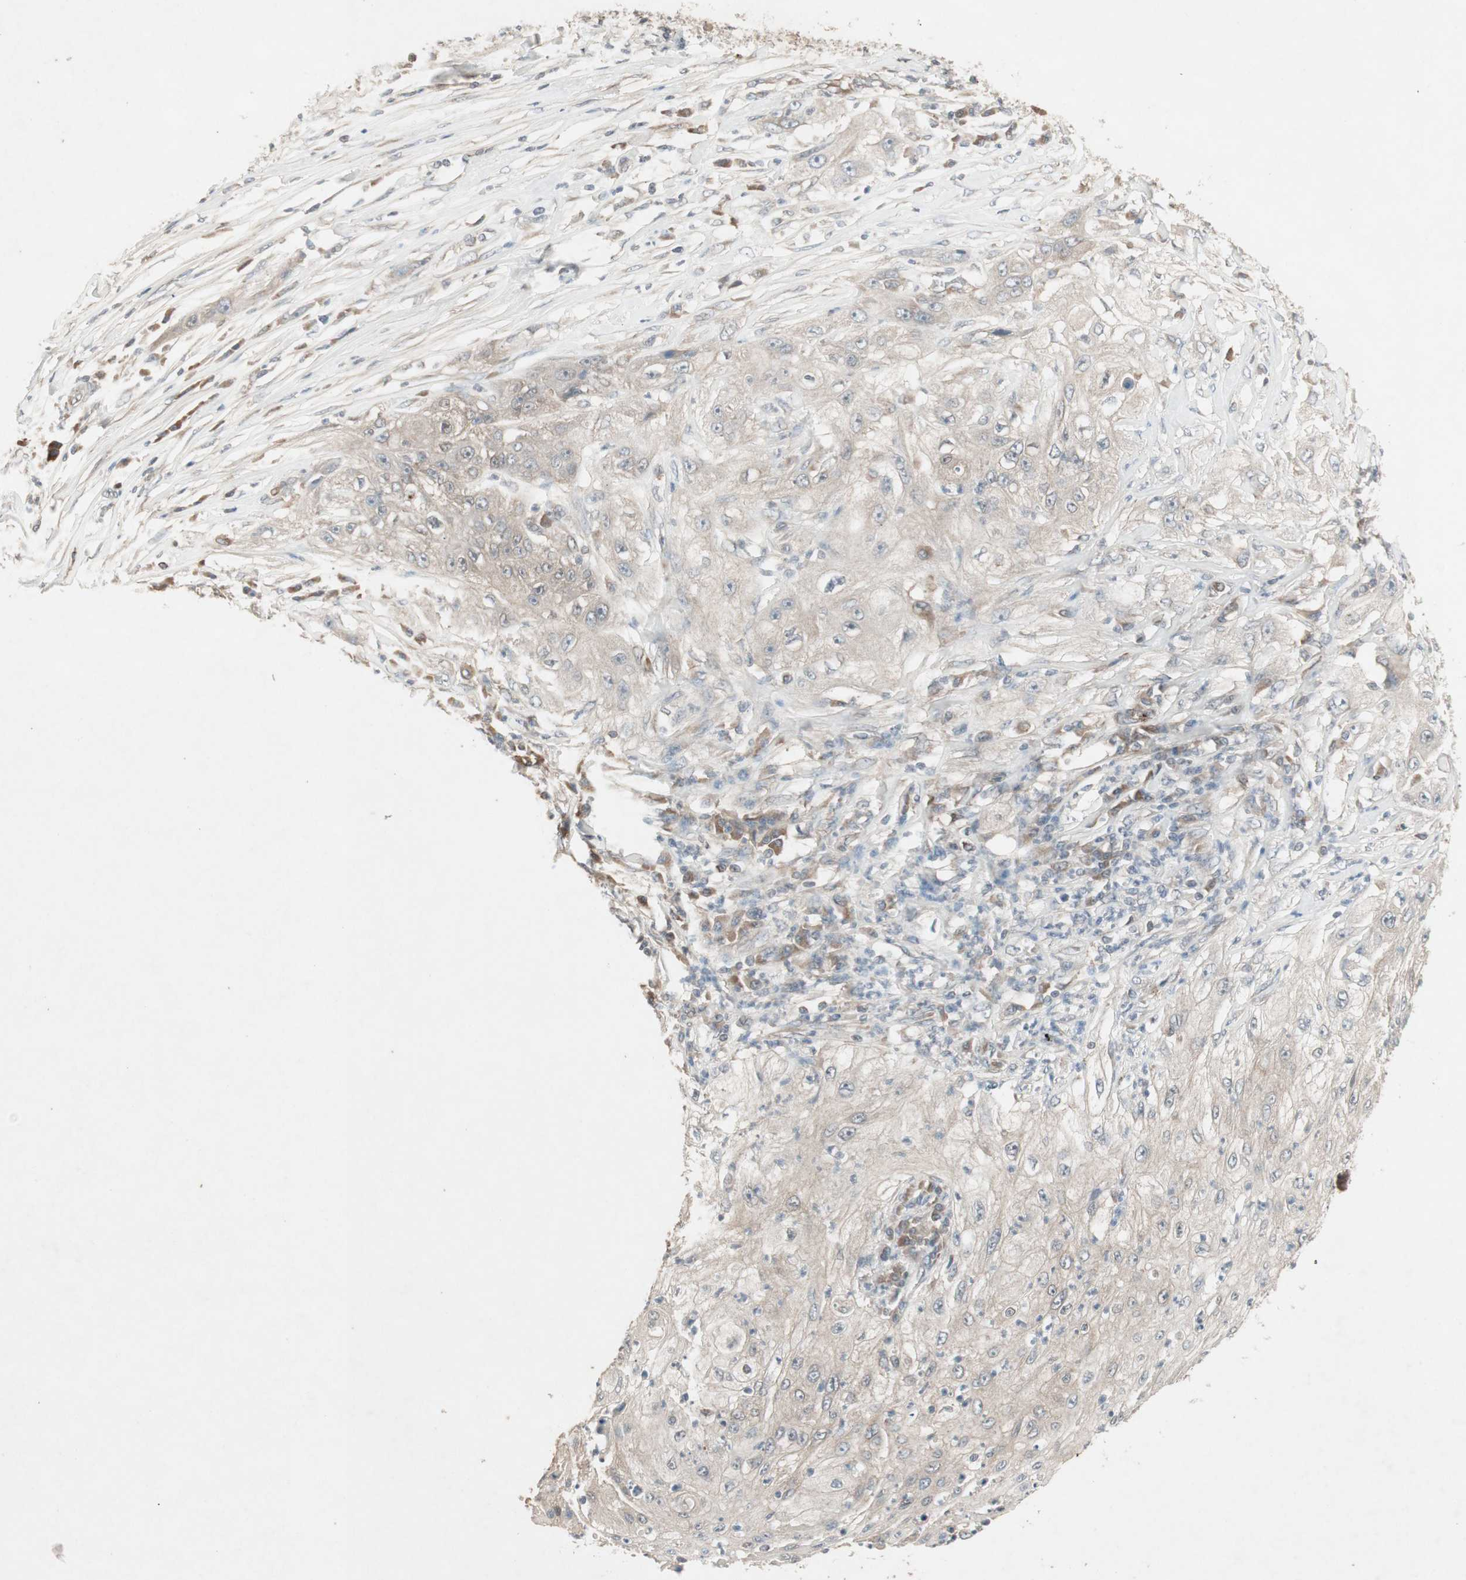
{"staining": {"intensity": "weak", "quantity": "25%-75%", "location": "cytoplasmic/membranous"}, "tissue": "lung cancer", "cell_type": "Tumor cells", "image_type": "cancer", "snomed": [{"axis": "morphology", "description": "Inflammation, NOS"}, {"axis": "morphology", "description": "Squamous cell carcinoma, NOS"}, {"axis": "topography", "description": "Lymph node"}, {"axis": "topography", "description": "Soft tissue"}, {"axis": "topography", "description": "Lung"}], "caption": "Weak cytoplasmic/membranous positivity for a protein is seen in about 25%-75% of tumor cells of lung cancer (squamous cell carcinoma) using IHC.", "gene": "JMJD7-PLA2G4B", "patient": {"sex": "male", "age": 66}}